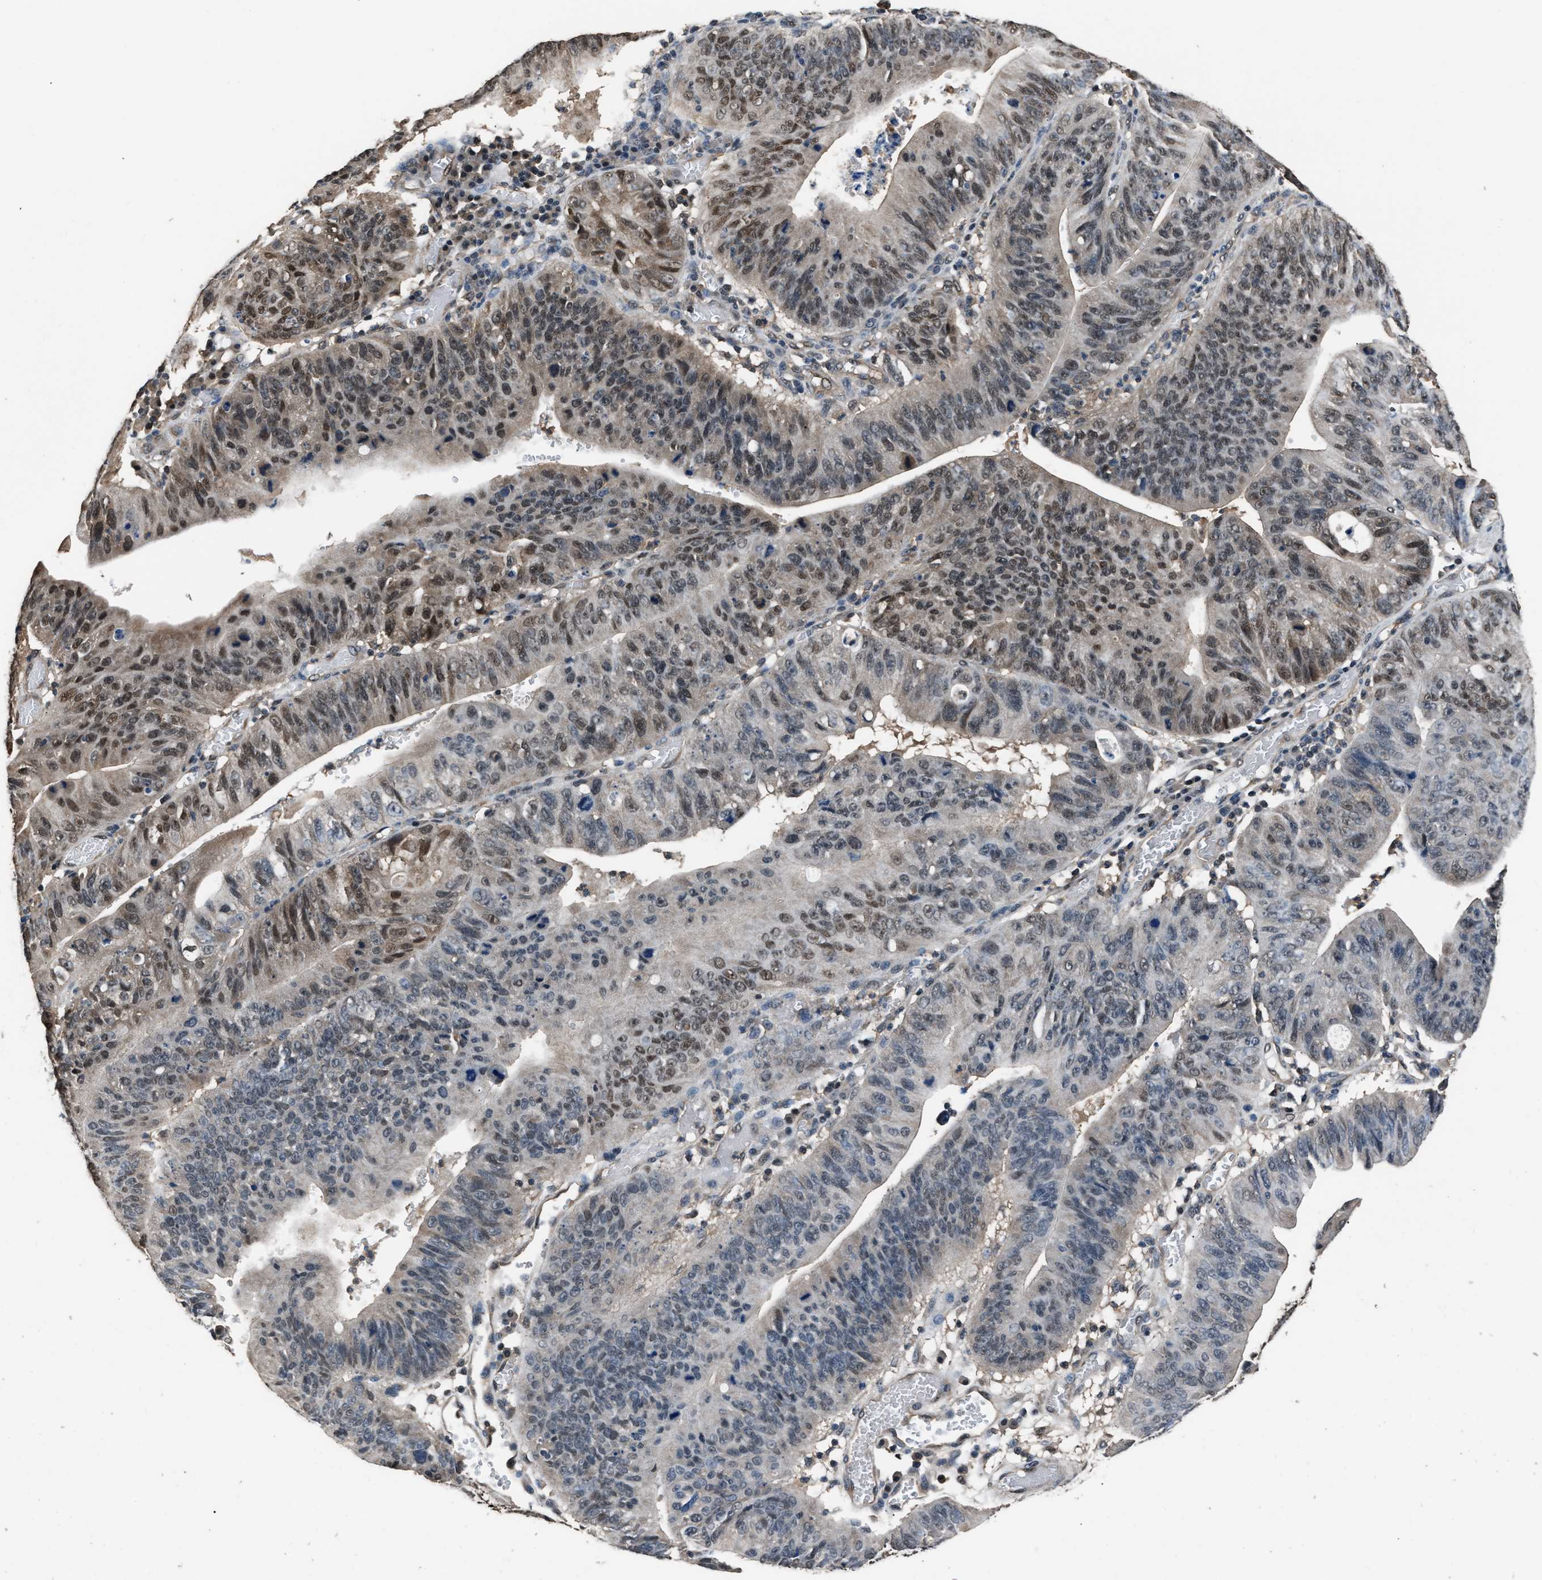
{"staining": {"intensity": "moderate", "quantity": "<25%", "location": "cytoplasmic/membranous,nuclear"}, "tissue": "stomach cancer", "cell_type": "Tumor cells", "image_type": "cancer", "snomed": [{"axis": "morphology", "description": "Adenocarcinoma, NOS"}, {"axis": "topography", "description": "Stomach"}], "caption": "An image of human stomach cancer (adenocarcinoma) stained for a protein displays moderate cytoplasmic/membranous and nuclear brown staining in tumor cells.", "gene": "DFFA", "patient": {"sex": "male", "age": 59}}